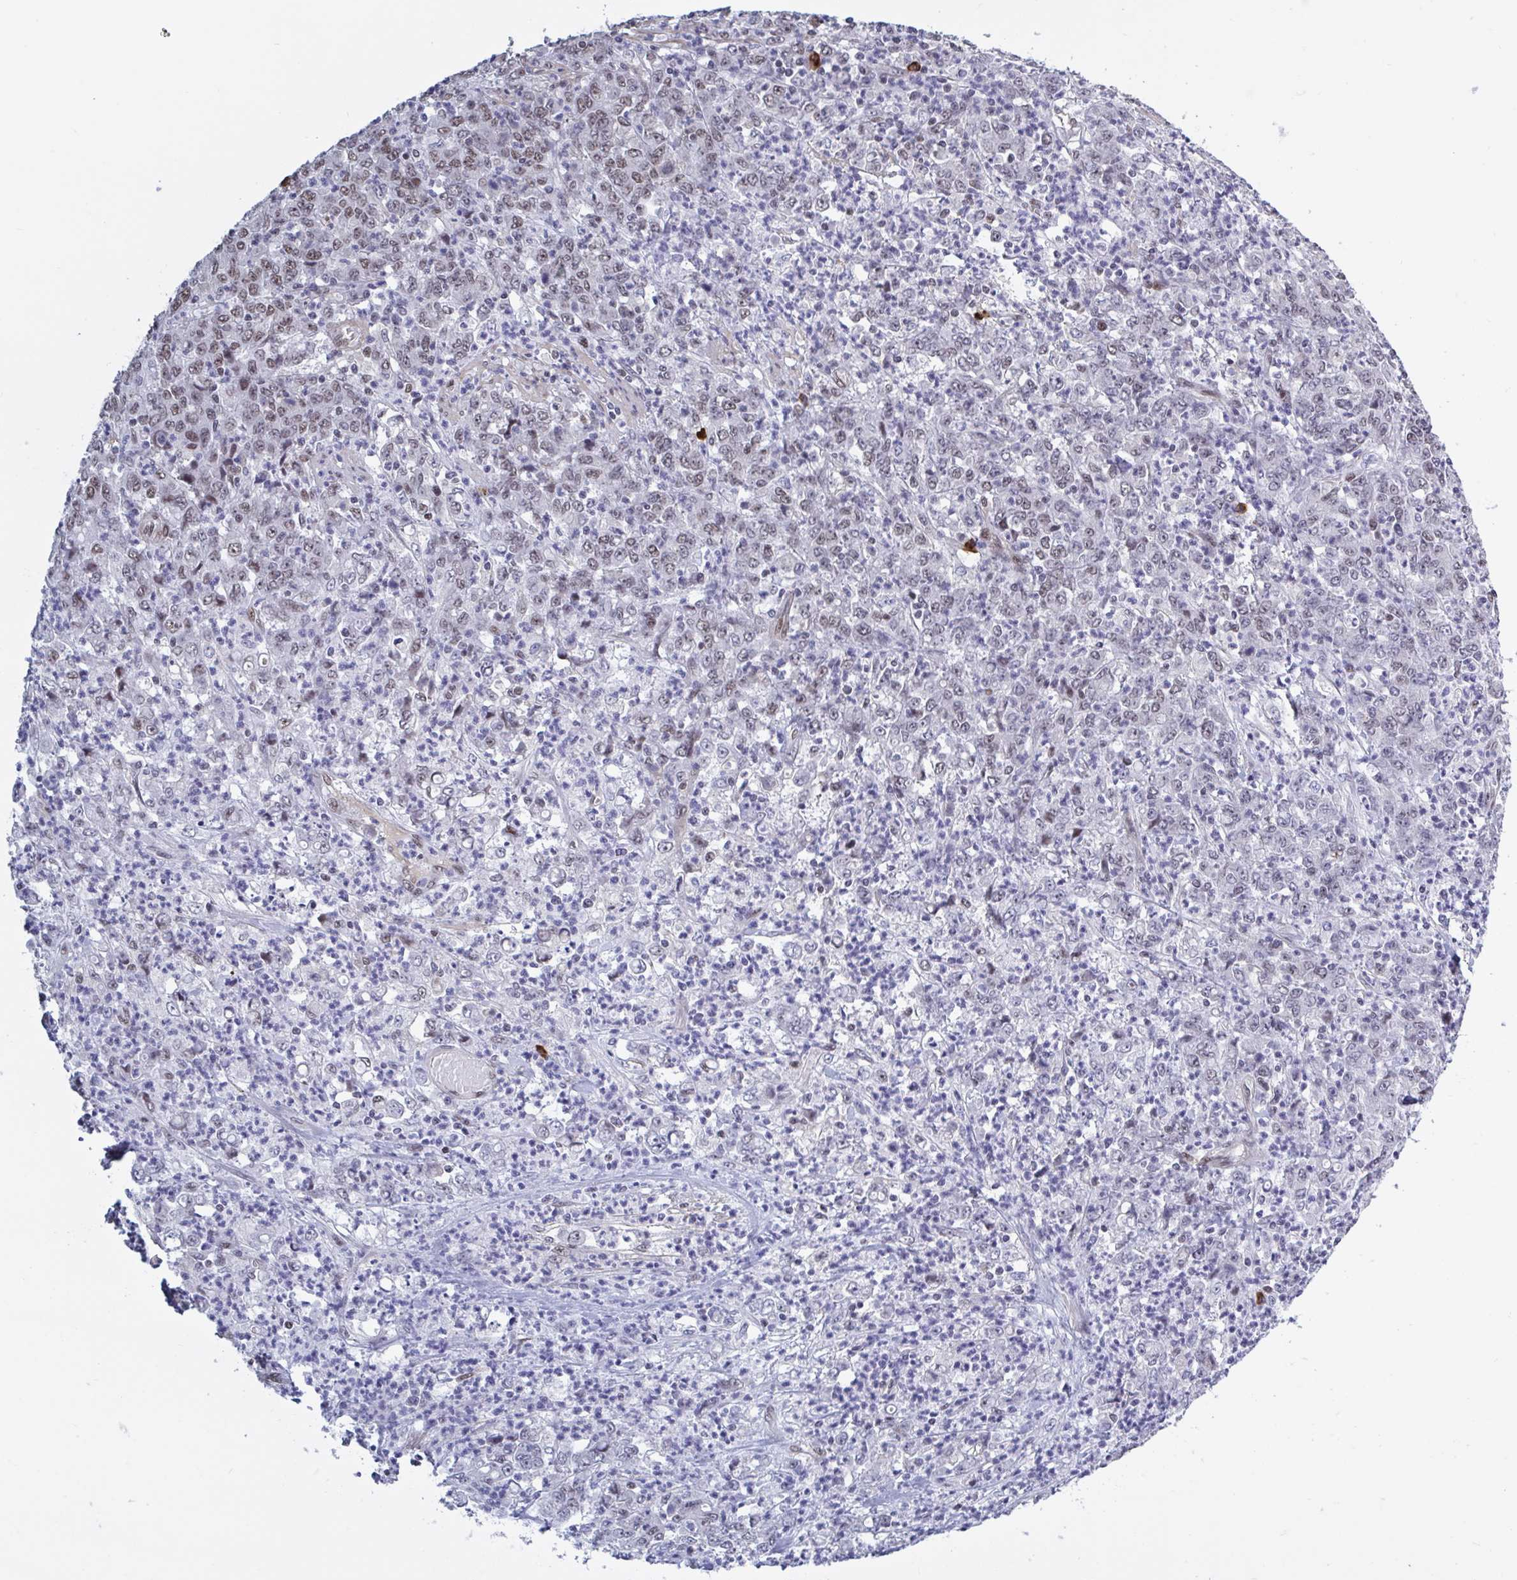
{"staining": {"intensity": "weak", "quantity": "25%-75%", "location": "nuclear"}, "tissue": "stomach cancer", "cell_type": "Tumor cells", "image_type": "cancer", "snomed": [{"axis": "morphology", "description": "Adenocarcinoma, NOS"}, {"axis": "topography", "description": "Stomach, lower"}], "caption": "Protein positivity by immunohistochemistry demonstrates weak nuclear positivity in about 25%-75% of tumor cells in stomach cancer (adenocarcinoma). Ihc stains the protein of interest in brown and the nuclei are stained blue.", "gene": "BCL7B", "patient": {"sex": "female", "age": 71}}